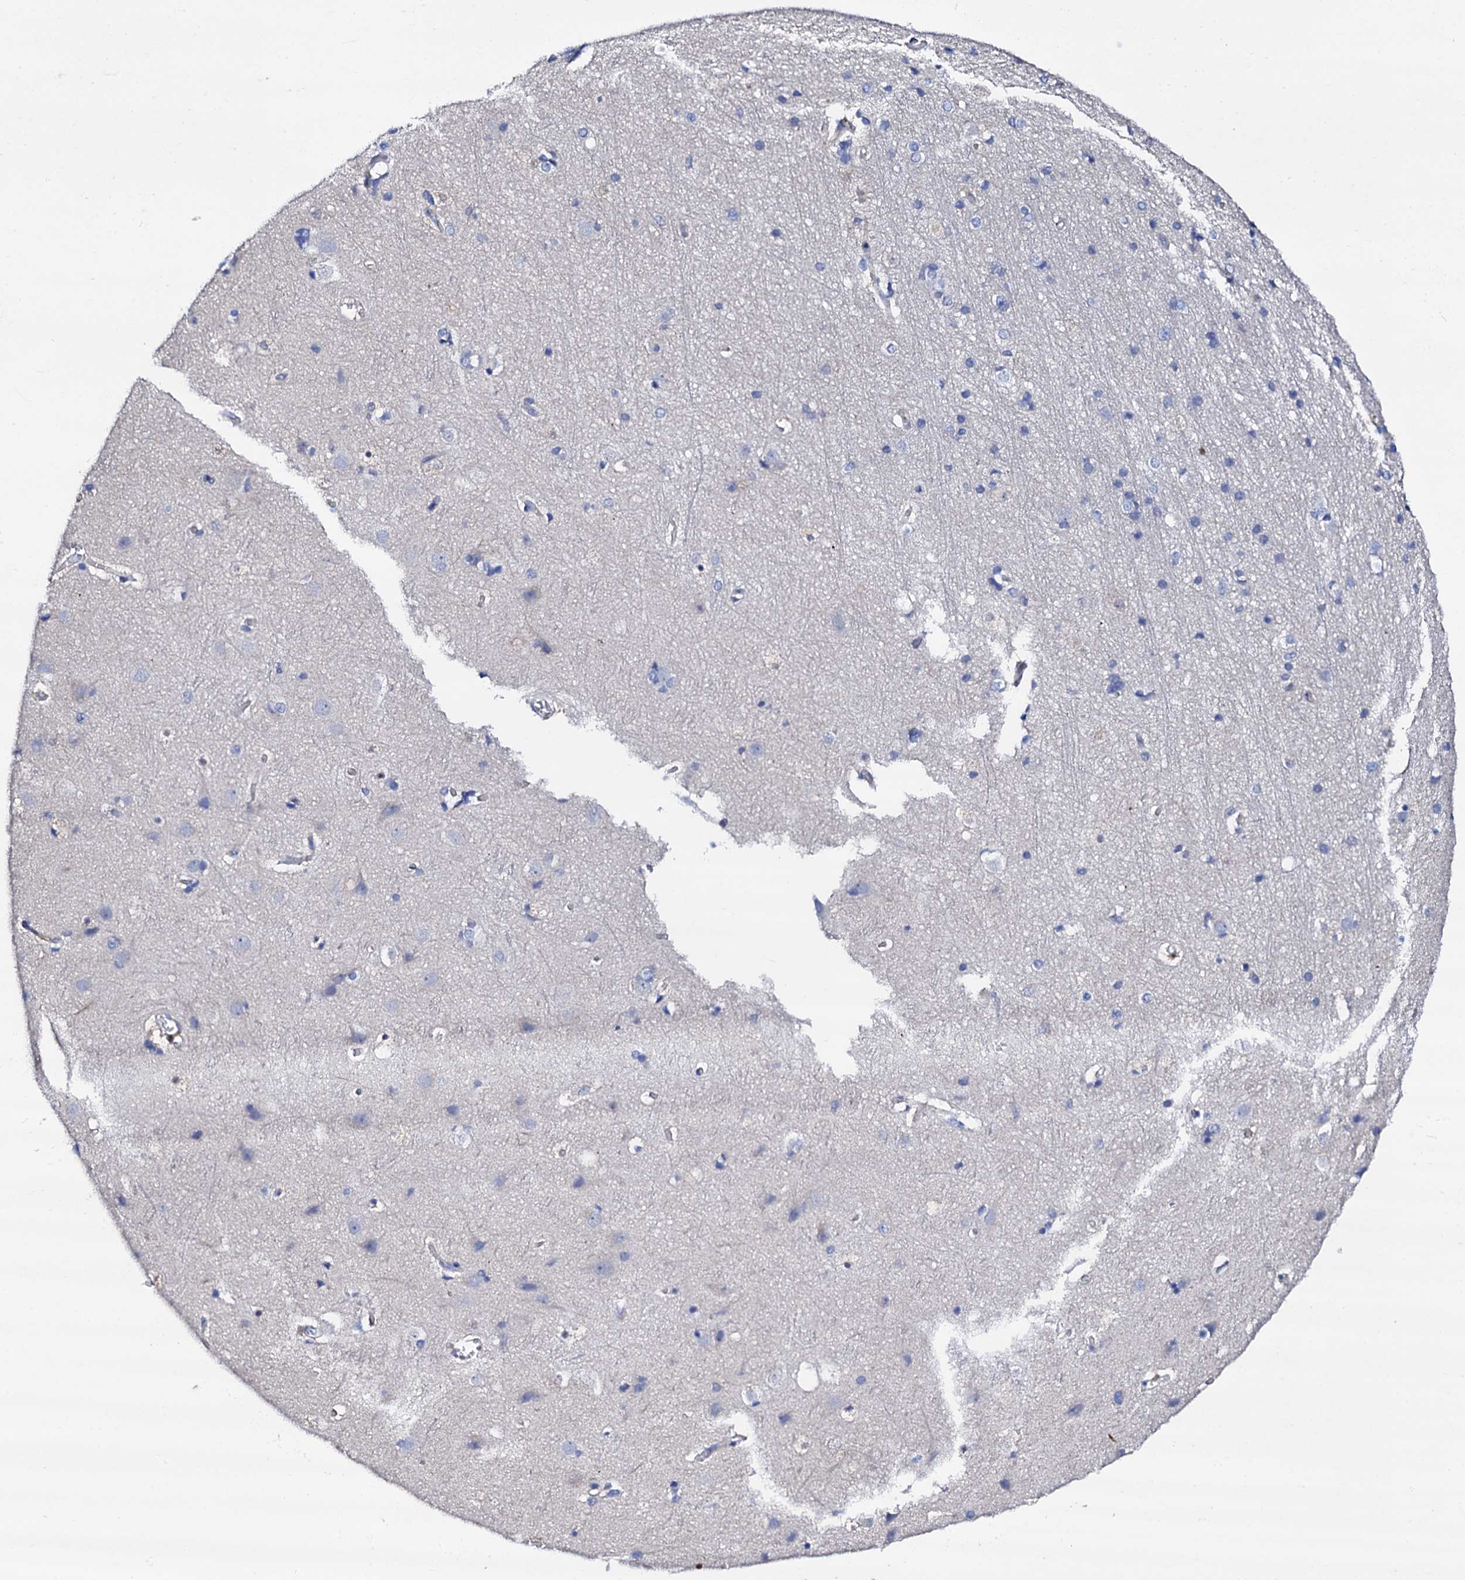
{"staining": {"intensity": "weak", "quantity": "25%-75%", "location": "cytoplasmic/membranous"}, "tissue": "cerebral cortex", "cell_type": "Endothelial cells", "image_type": "normal", "snomed": [{"axis": "morphology", "description": "Normal tissue, NOS"}, {"axis": "topography", "description": "Cerebral cortex"}], "caption": "This is an image of immunohistochemistry (IHC) staining of benign cerebral cortex, which shows weak staining in the cytoplasmic/membranous of endothelial cells.", "gene": "TRDN", "patient": {"sex": "male", "age": 54}}